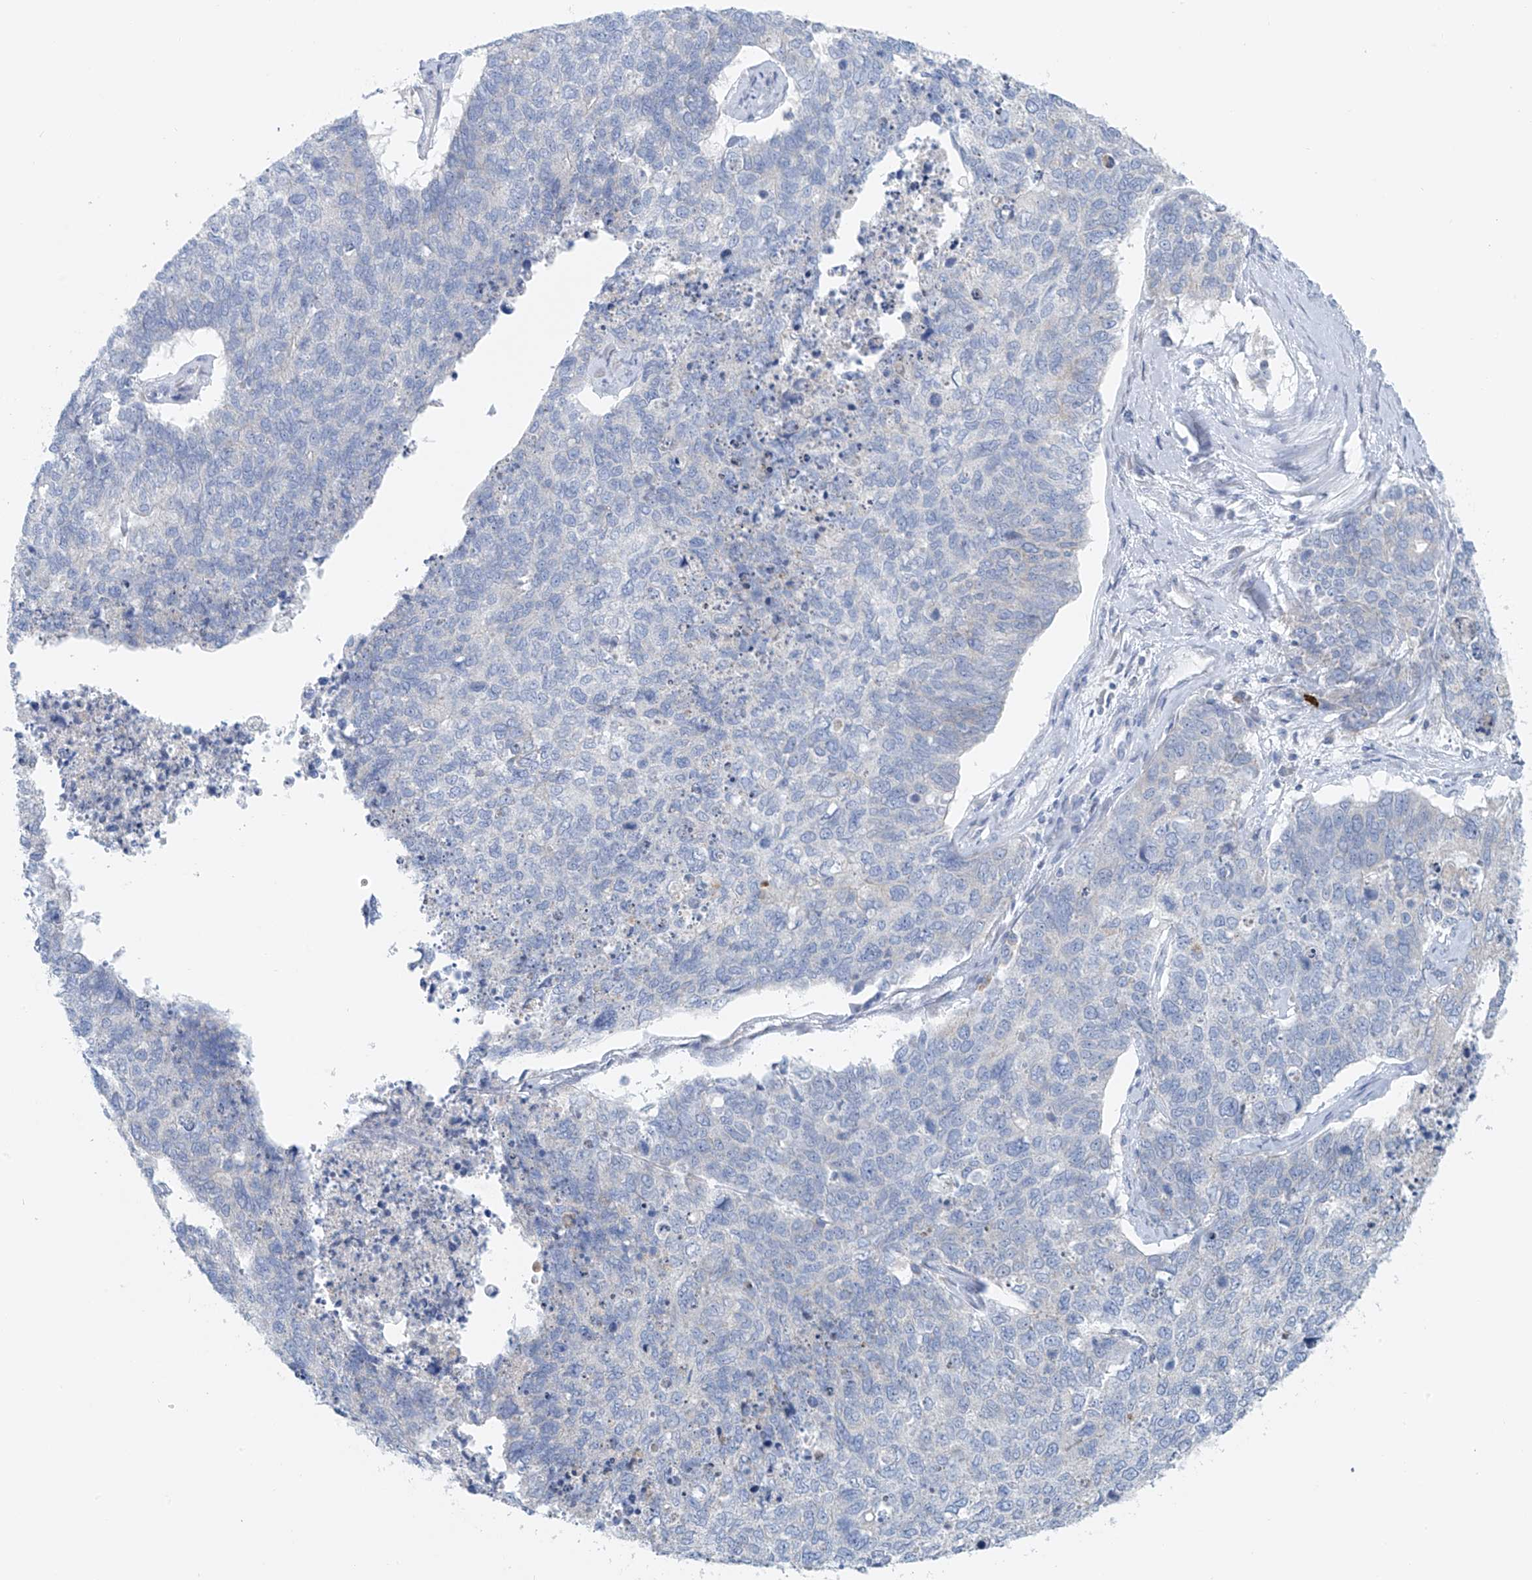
{"staining": {"intensity": "negative", "quantity": "none", "location": "none"}, "tissue": "cervical cancer", "cell_type": "Tumor cells", "image_type": "cancer", "snomed": [{"axis": "morphology", "description": "Squamous cell carcinoma, NOS"}, {"axis": "topography", "description": "Cervix"}], "caption": "Immunohistochemistry (IHC) of human squamous cell carcinoma (cervical) displays no positivity in tumor cells. (DAB IHC visualized using brightfield microscopy, high magnification).", "gene": "POMGNT2", "patient": {"sex": "female", "age": 63}}